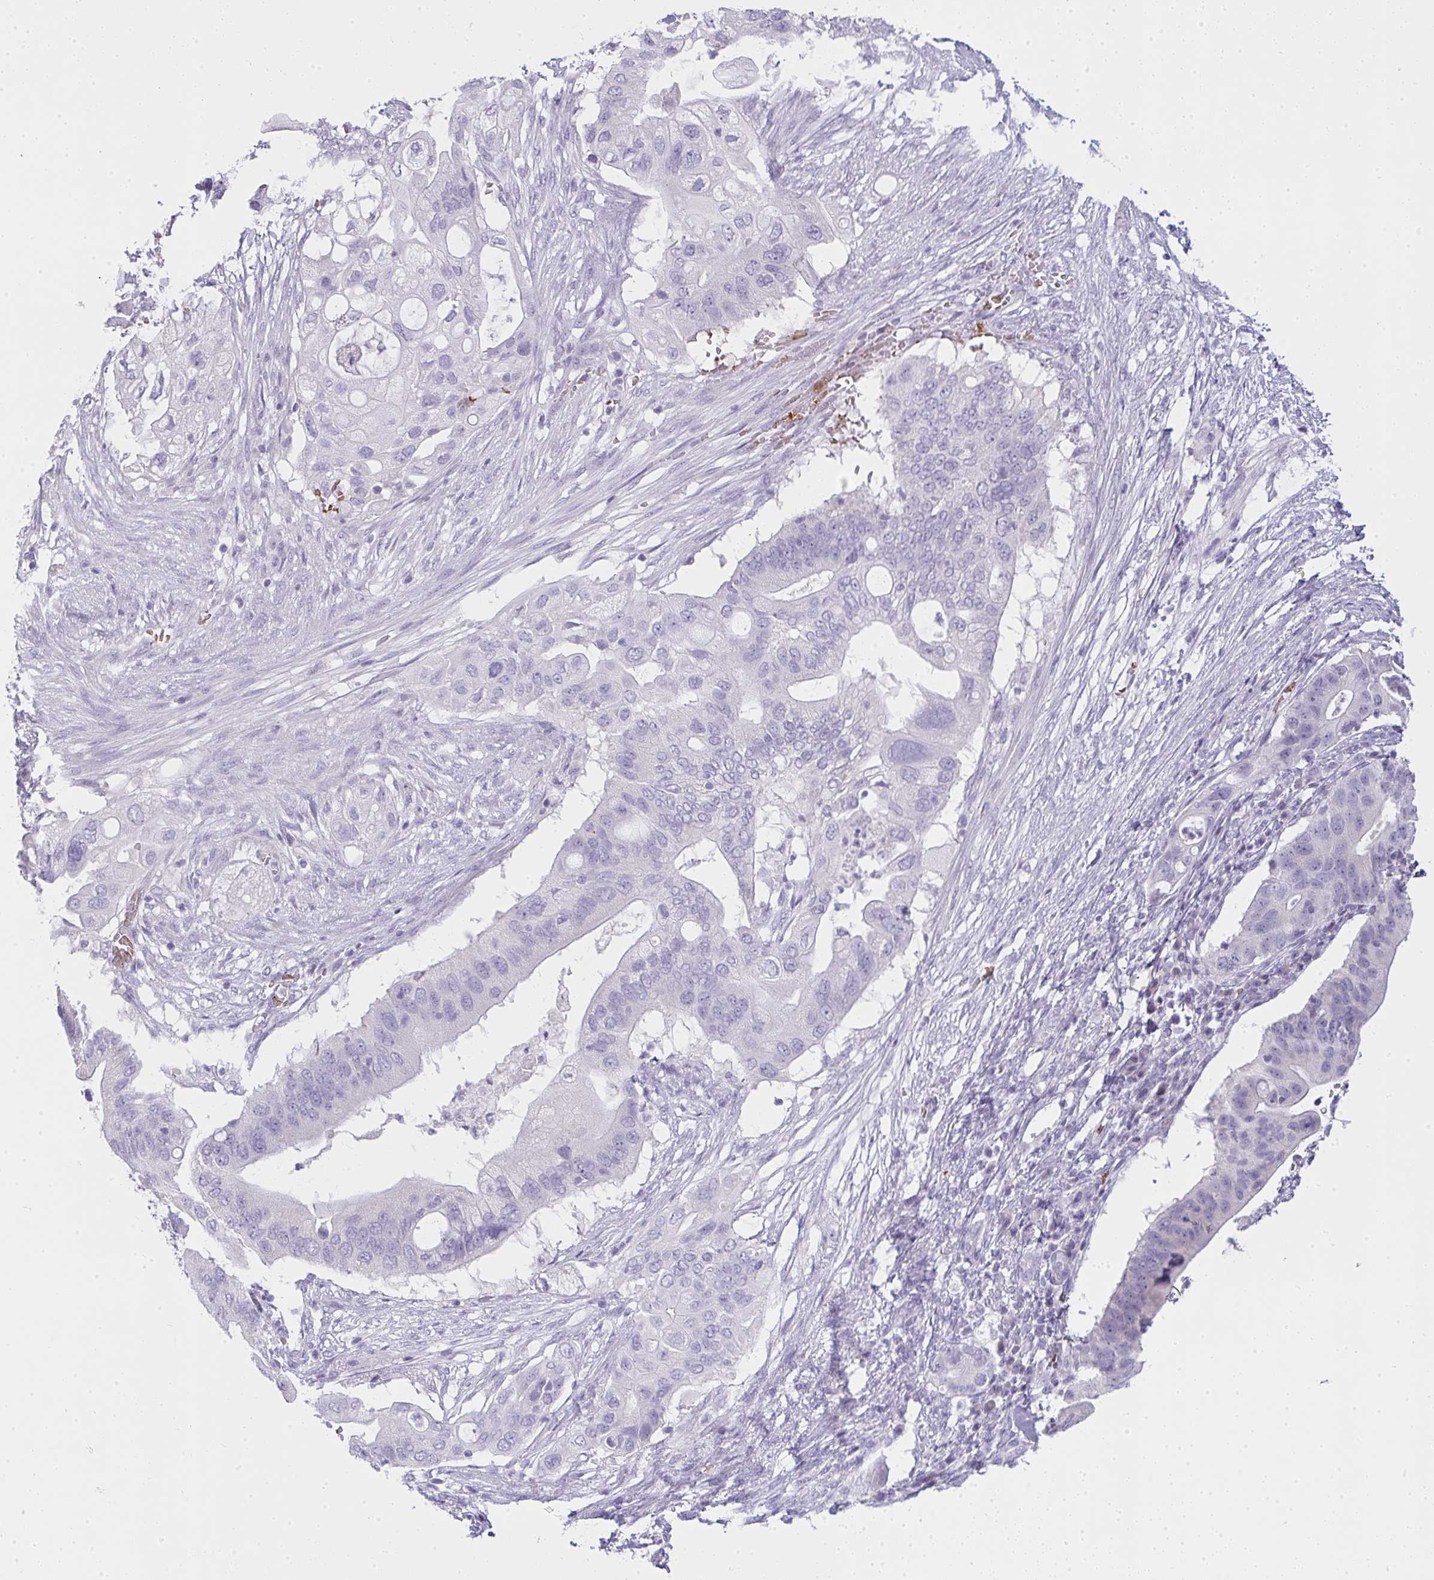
{"staining": {"intensity": "negative", "quantity": "none", "location": "none"}, "tissue": "pancreatic cancer", "cell_type": "Tumor cells", "image_type": "cancer", "snomed": [{"axis": "morphology", "description": "Adenocarcinoma, NOS"}, {"axis": "topography", "description": "Pancreas"}], "caption": "An immunohistochemistry (IHC) photomicrograph of pancreatic cancer (adenocarcinoma) is shown. There is no staining in tumor cells of pancreatic cancer (adenocarcinoma).", "gene": "ZNF182", "patient": {"sex": "female", "age": 72}}